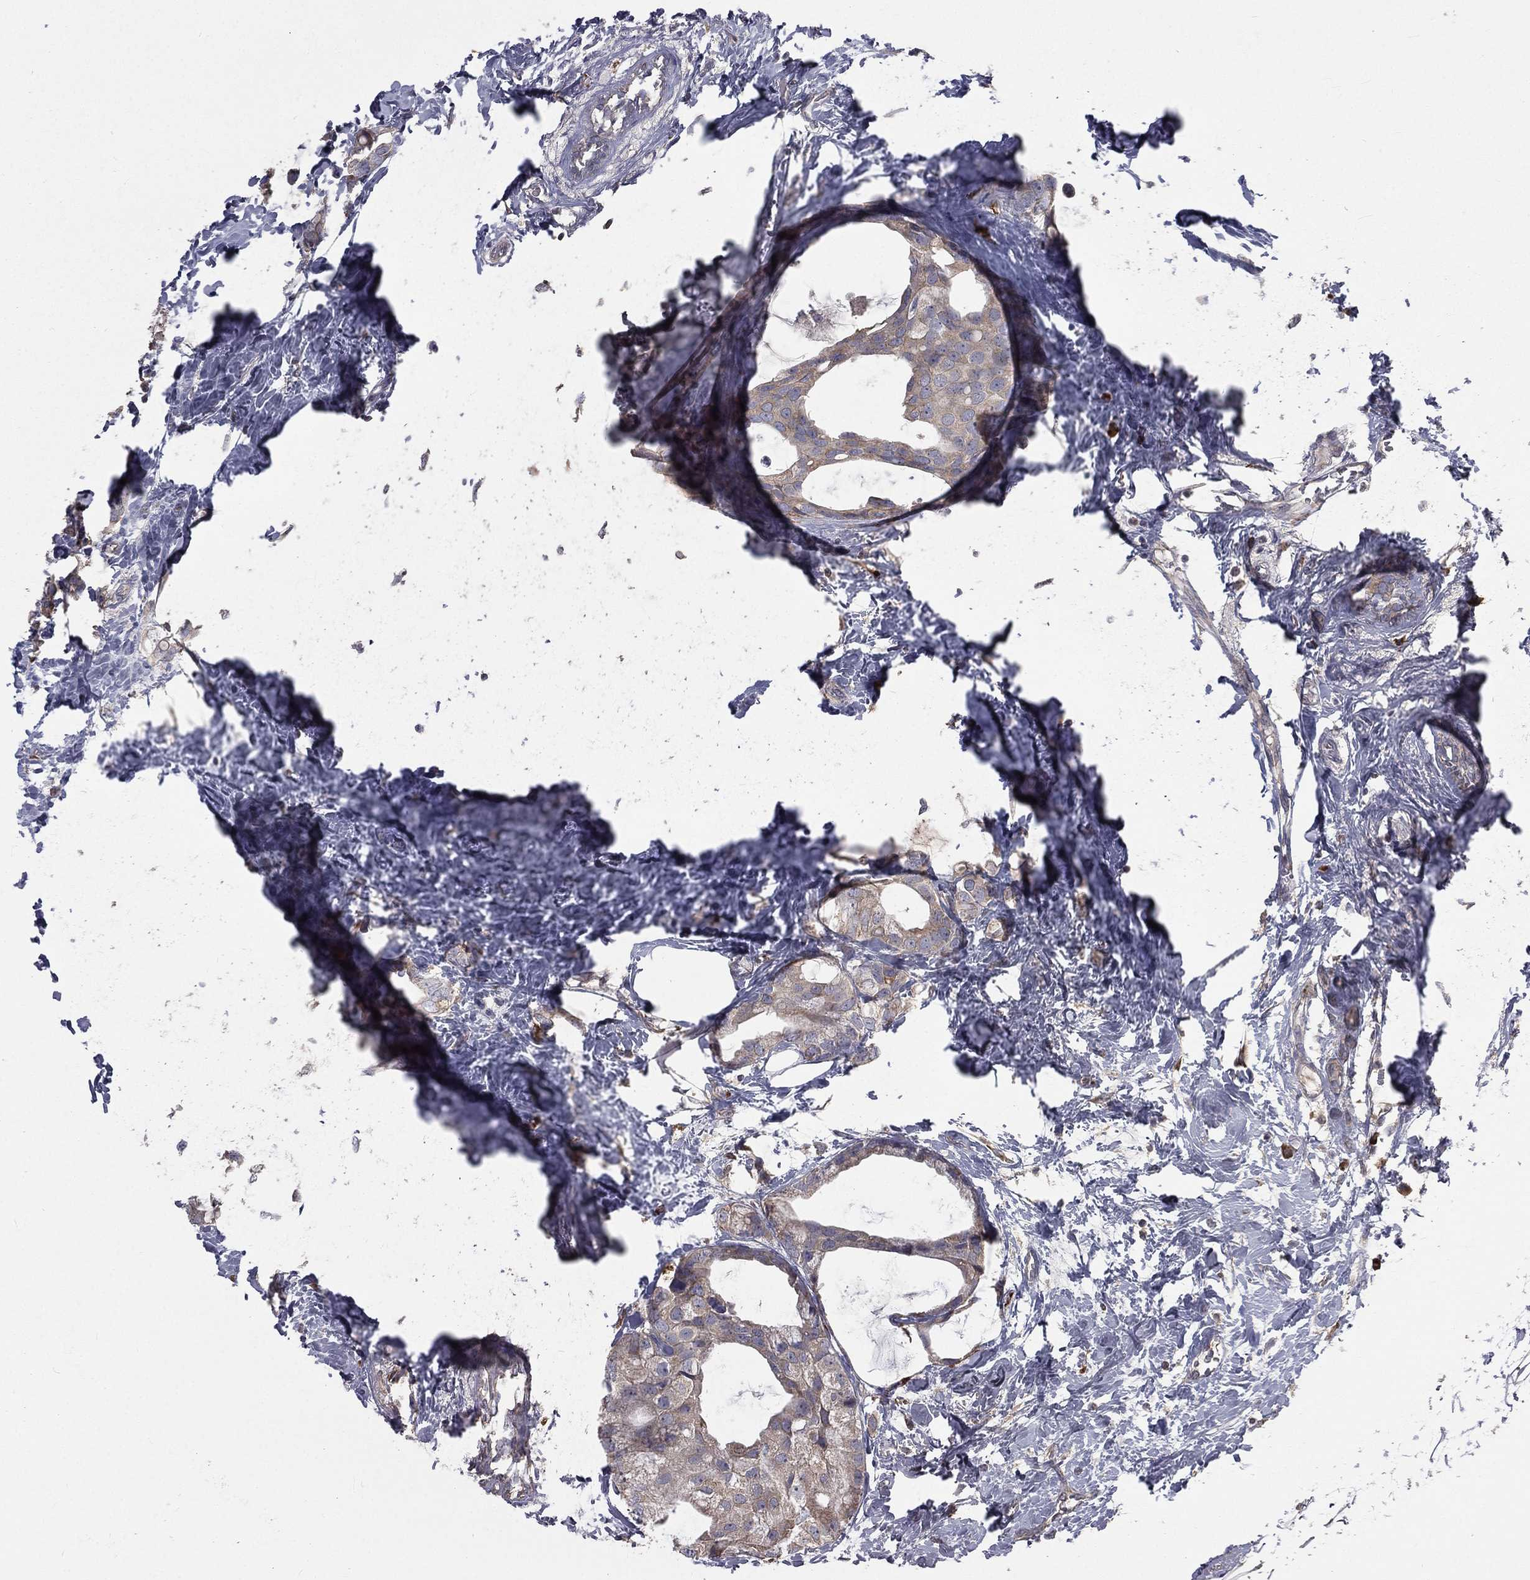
{"staining": {"intensity": "weak", "quantity": "<25%", "location": "cytoplasmic/membranous"}, "tissue": "breast cancer", "cell_type": "Tumor cells", "image_type": "cancer", "snomed": [{"axis": "morphology", "description": "Duct carcinoma"}, {"axis": "topography", "description": "Breast"}], "caption": "Infiltrating ductal carcinoma (breast) stained for a protein using IHC reveals no expression tumor cells.", "gene": "OLFML1", "patient": {"sex": "female", "age": 45}}